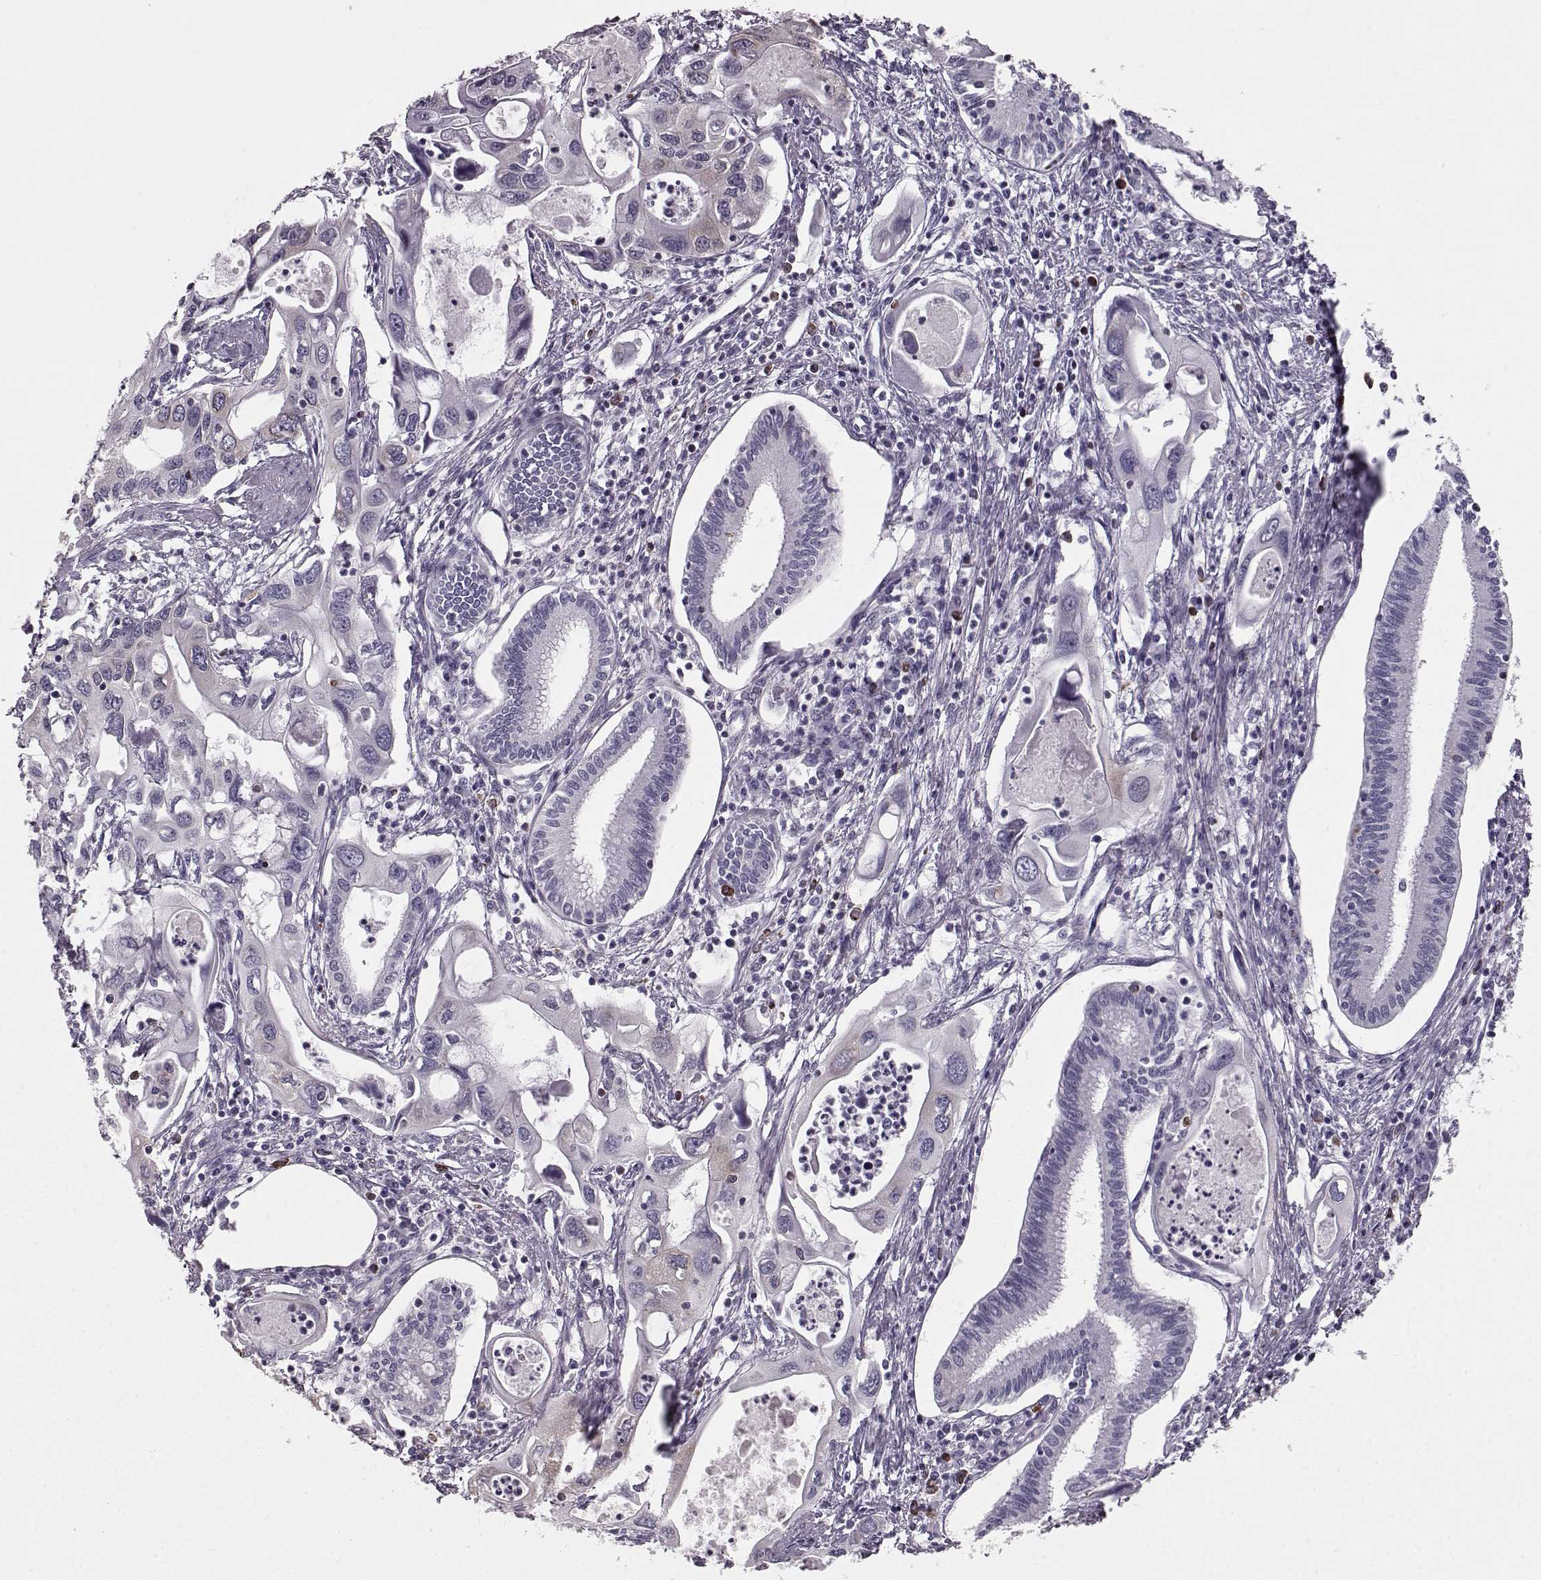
{"staining": {"intensity": "negative", "quantity": "none", "location": "none"}, "tissue": "pancreatic cancer", "cell_type": "Tumor cells", "image_type": "cancer", "snomed": [{"axis": "morphology", "description": "Adenocarcinoma, NOS"}, {"axis": "topography", "description": "Pancreas"}], "caption": "This is an immunohistochemistry (IHC) image of human pancreatic cancer (adenocarcinoma). There is no staining in tumor cells.", "gene": "ELOVL5", "patient": {"sex": "male", "age": 60}}